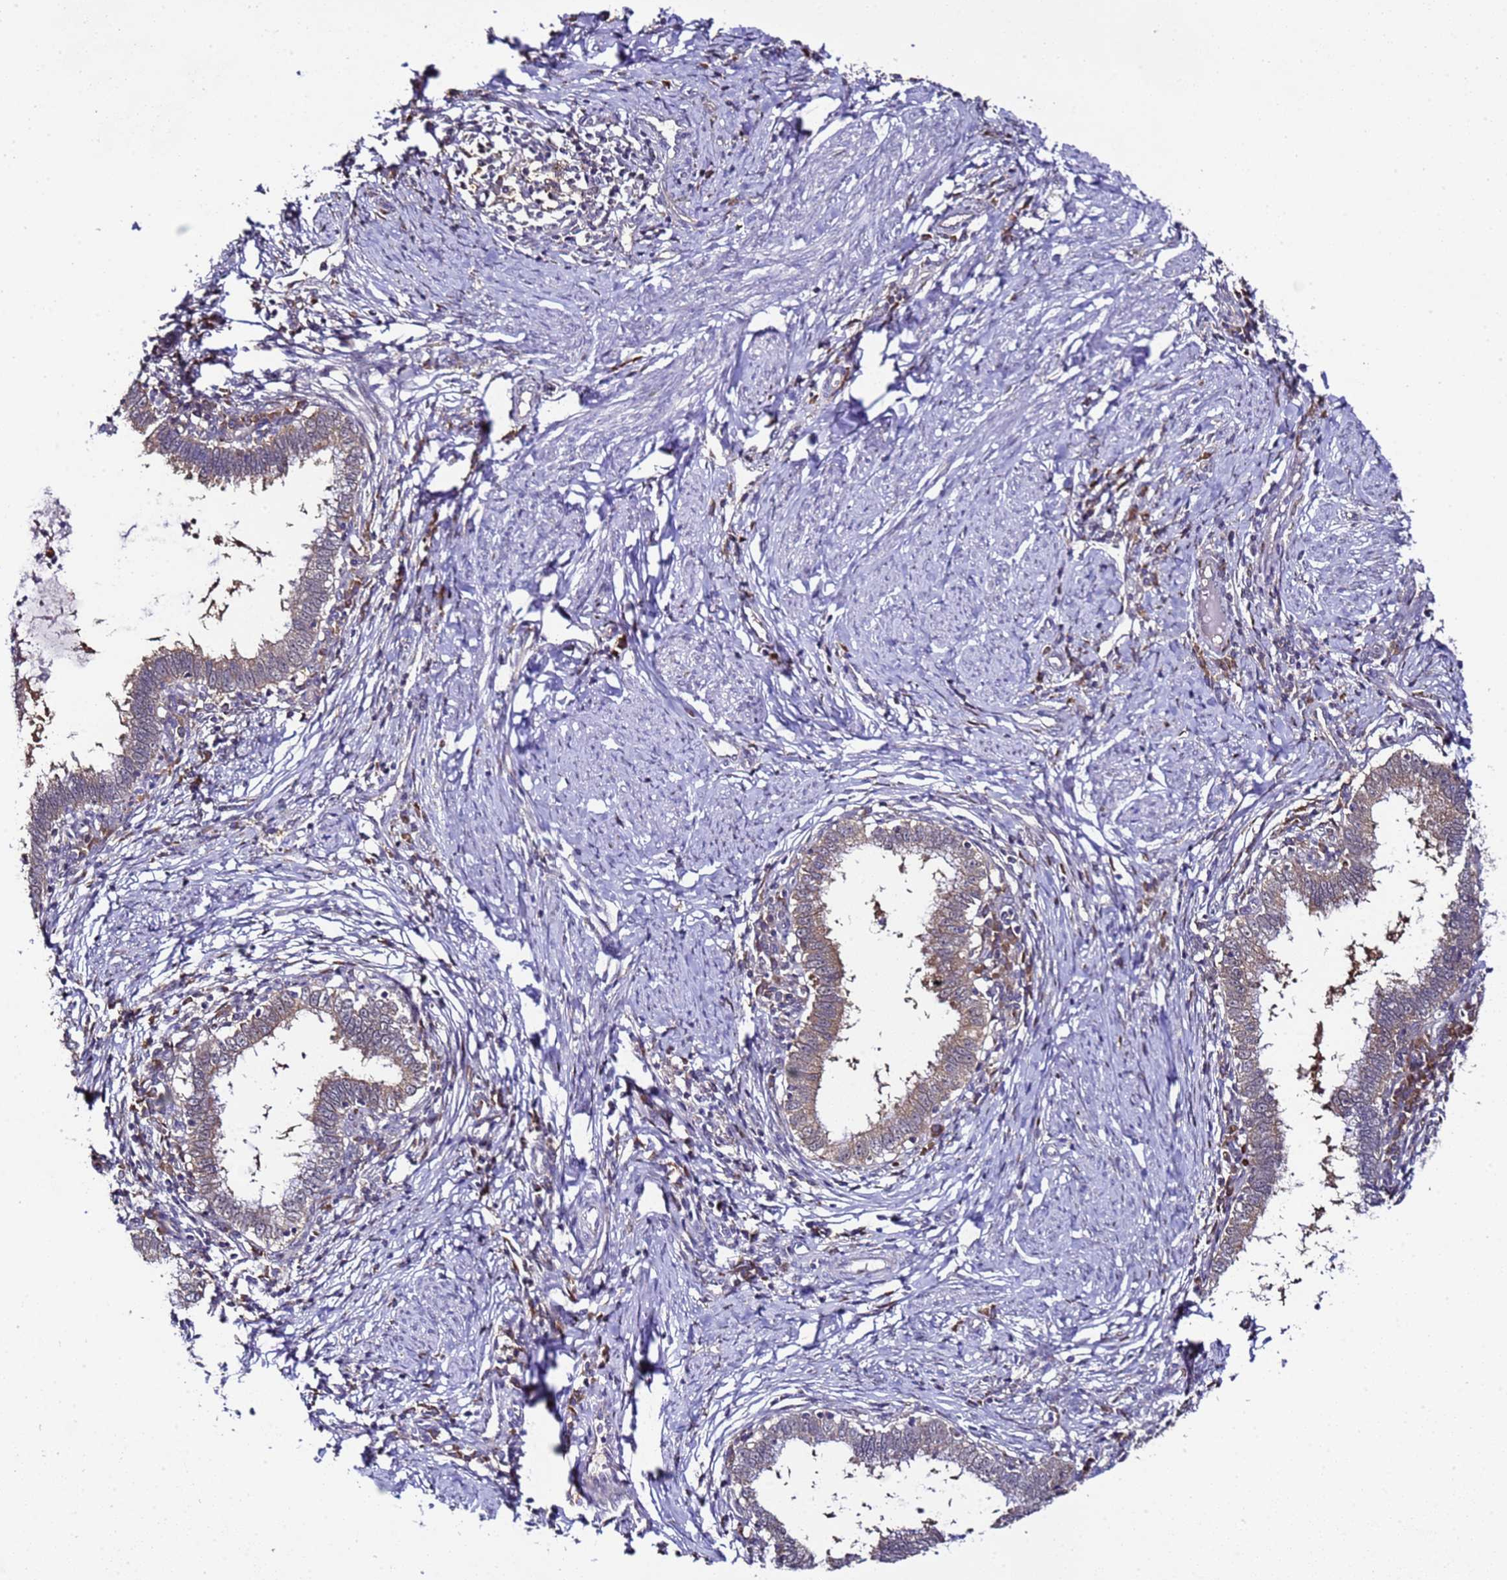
{"staining": {"intensity": "moderate", "quantity": ">75%", "location": "cytoplasmic/membranous"}, "tissue": "cervical cancer", "cell_type": "Tumor cells", "image_type": "cancer", "snomed": [{"axis": "morphology", "description": "Adenocarcinoma, NOS"}, {"axis": "topography", "description": "Cervix"}], "caption": "Tumor cells show medium levels of moderate cytoplasmic/membranous positivity in about >75% of cells in human cervical cancer.", "gene": "ALG3", "patient": {"sex": "female", "age": 36}}